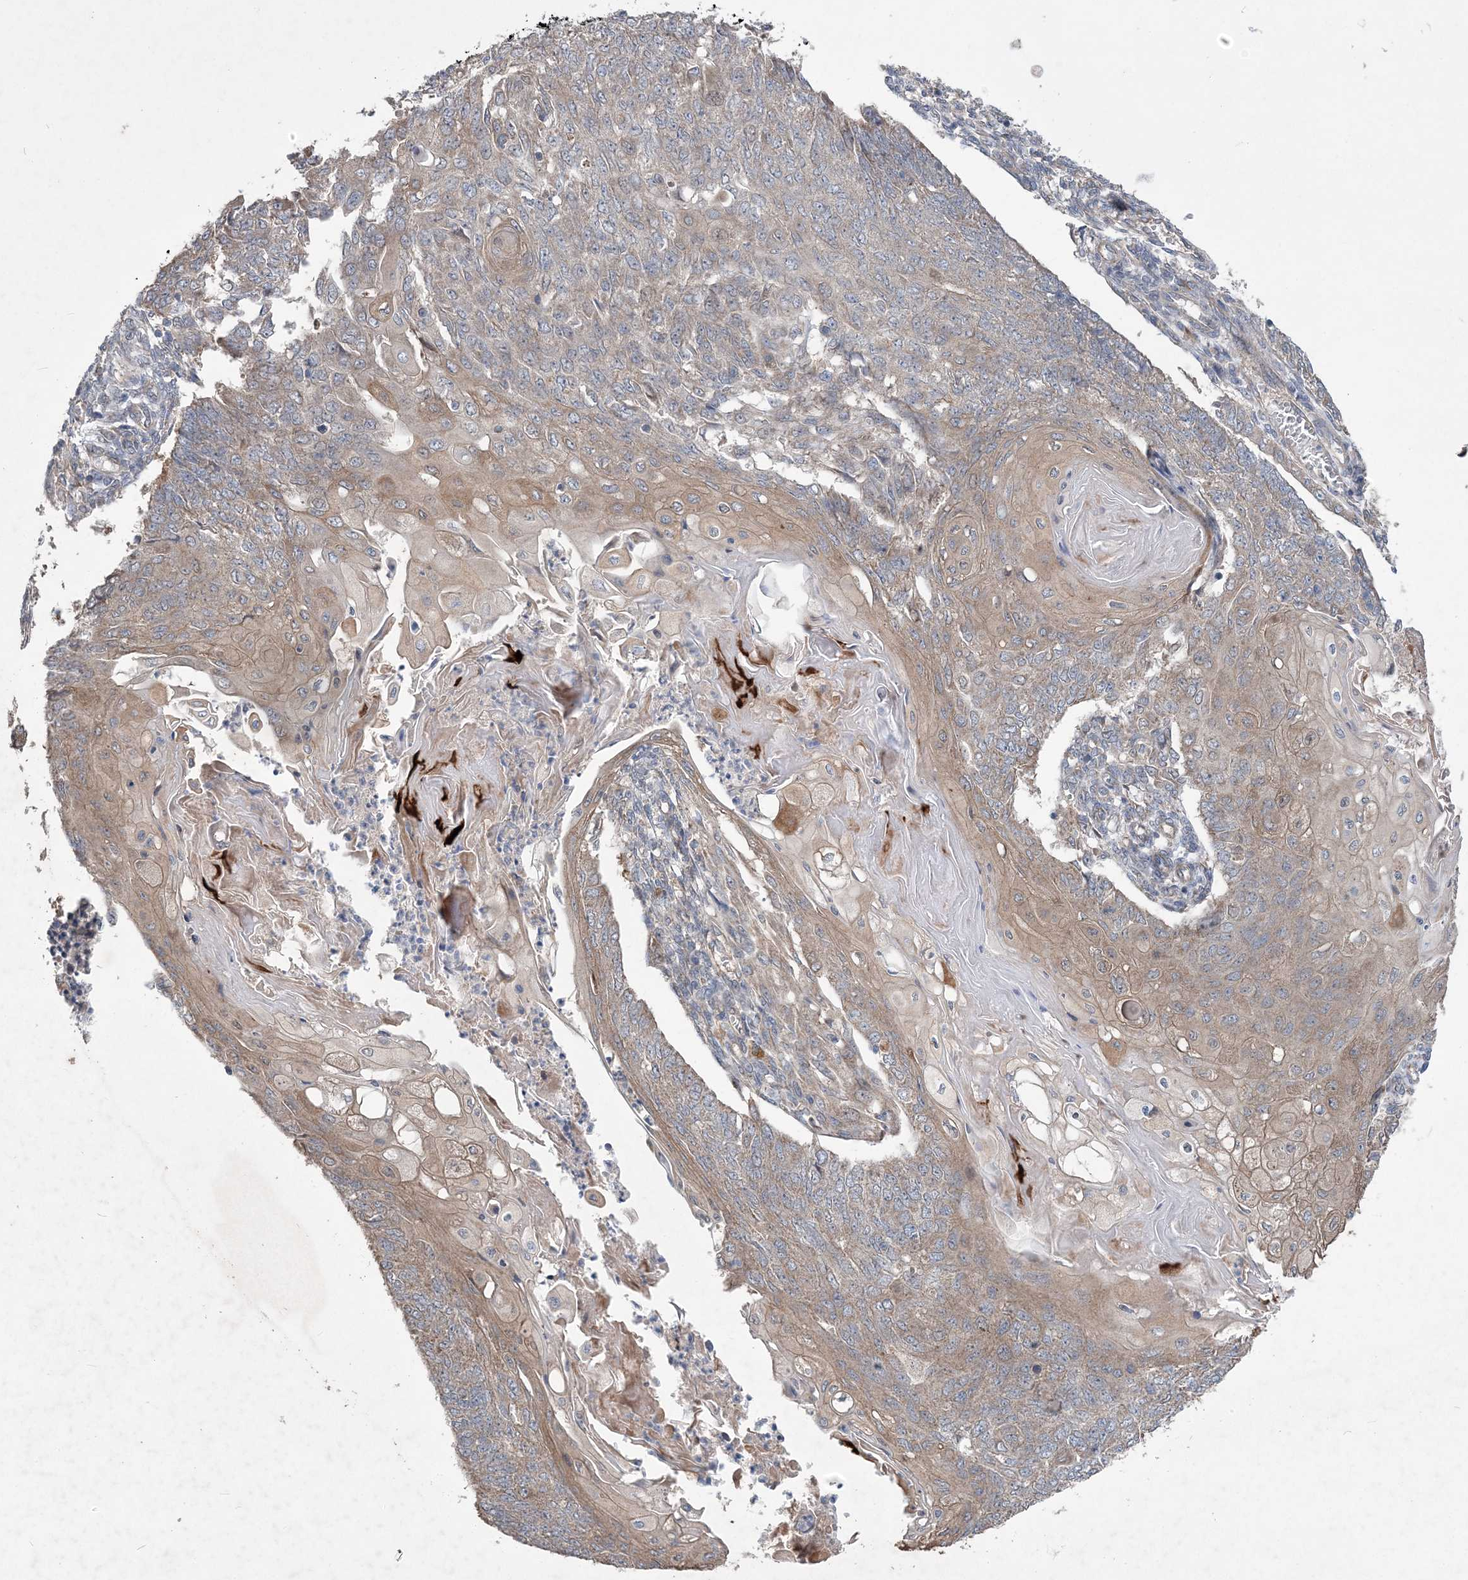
{"staining": {"intensity": "weak", "quantity": "25%-75%", "location": "cytoplasmic/membranous"}, "tissue": "endometrial cancer", "cell_type": "Tumor cells", "image_type": "cancer", "snomed": [{"axis": "morphology", "description": "Adenocarcinoma, NOS"}, {"axis": "topography", "description": "Endometrium"}], "caption": "Protein staining of endometrial adenocarcinoma tissue demonstrates weak cytoplasmic/membranous staining in about 25%-75% of tumor cells. (Brightfield microscopy of DAB IHC at high magnification).", "gene": "MTRF1L", "patient": {"sex": "female", "age": 32}}